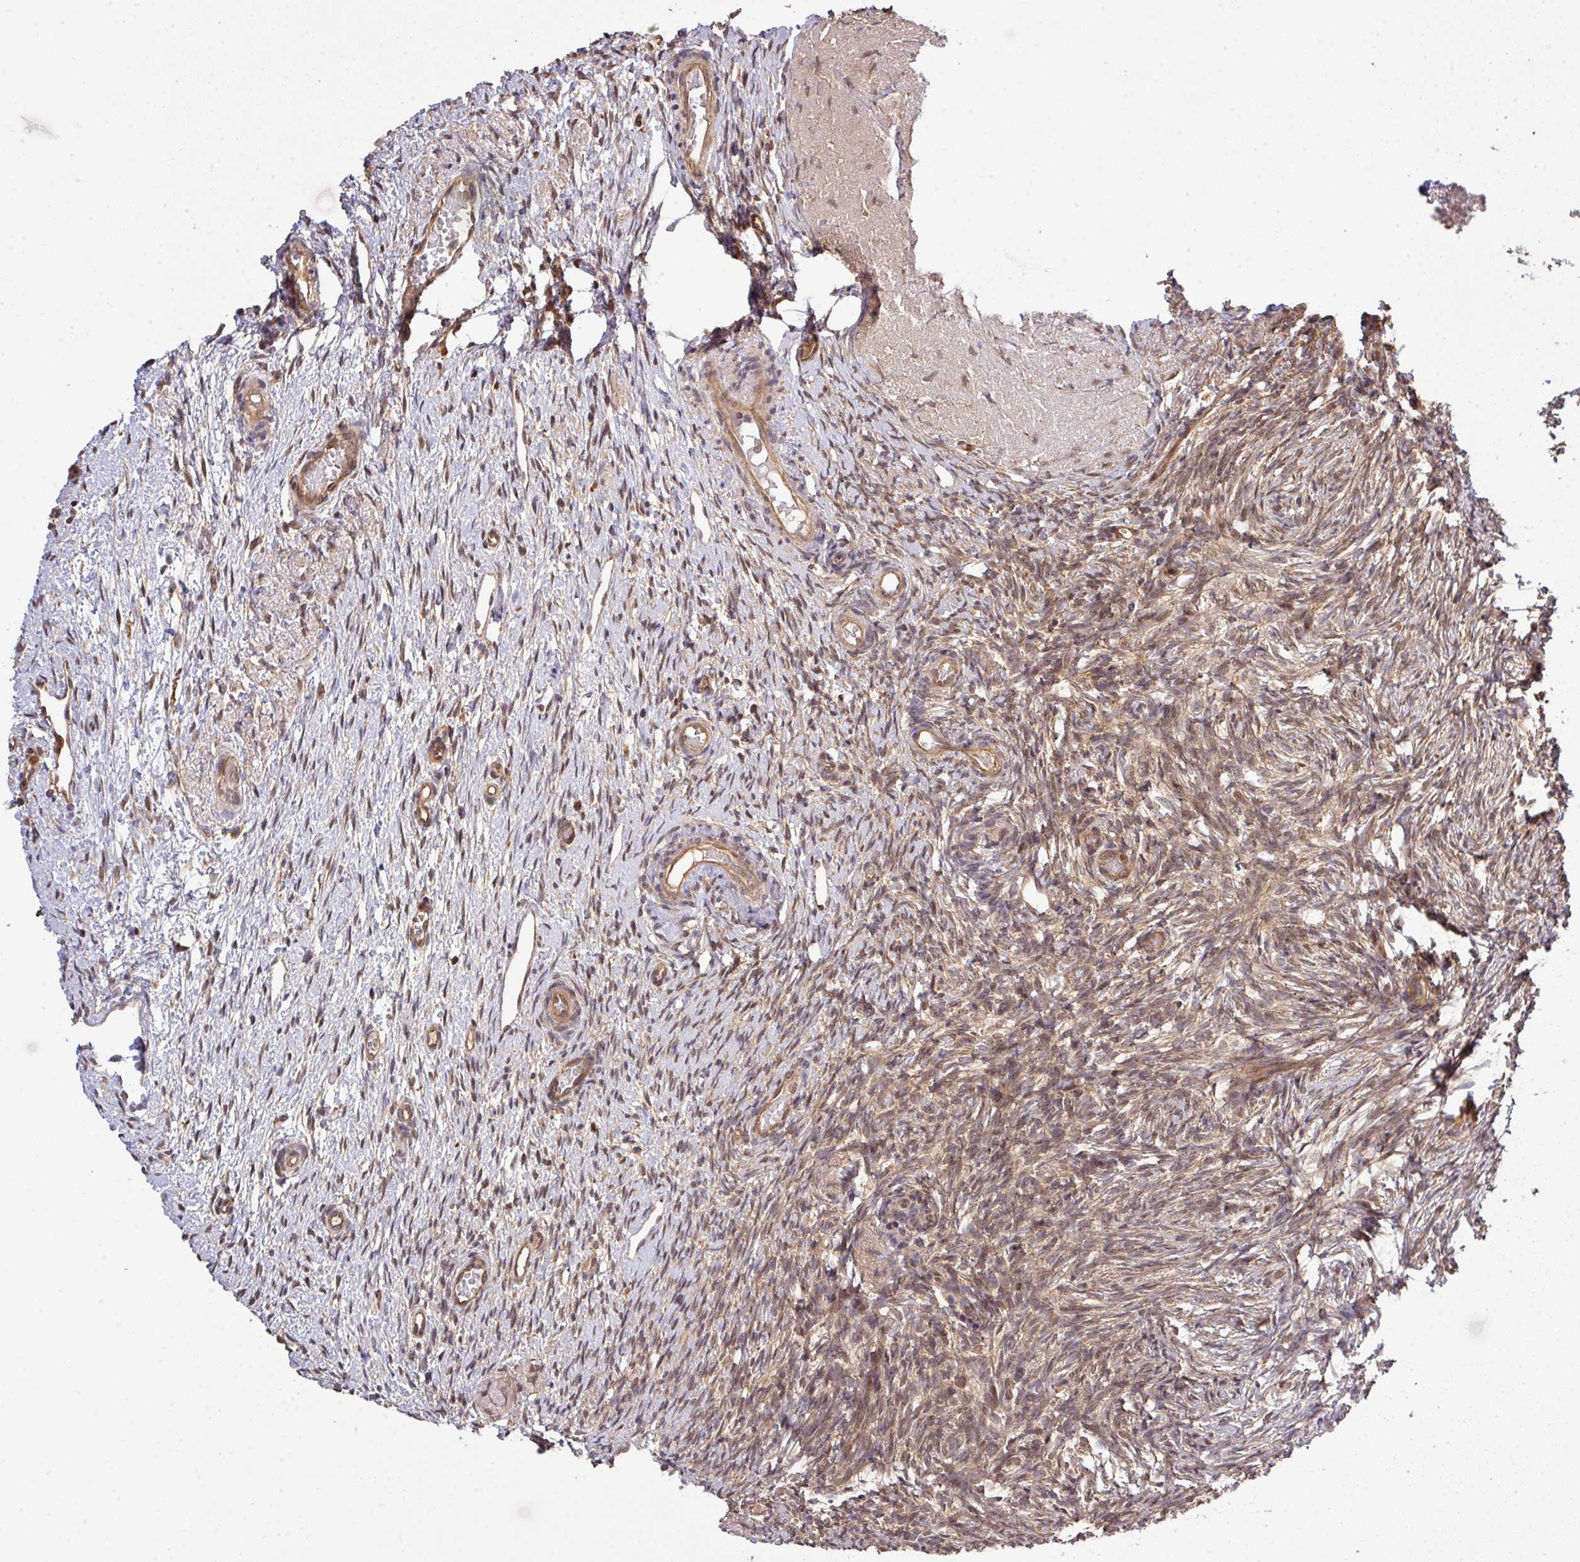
{"staining": {"intensity": "moderate", "quantity": "25%-75%", "location": "cytoplasmic/membranous"}, "tissue": "ovary", "cell_type": "Ovarian stroma cells", "image_type": "normal", "snomed": [{"axis": "morphology", "description": "Normal tissue, NOS"}, {"axis": "topography", "description": "Ovary"}], "caption": "Ovary stained with a protein marker exhibits moderate staining in ovarian stroma cells.", "gene": "ARPIN", "patient": {"sex": "female", "age": 51}}